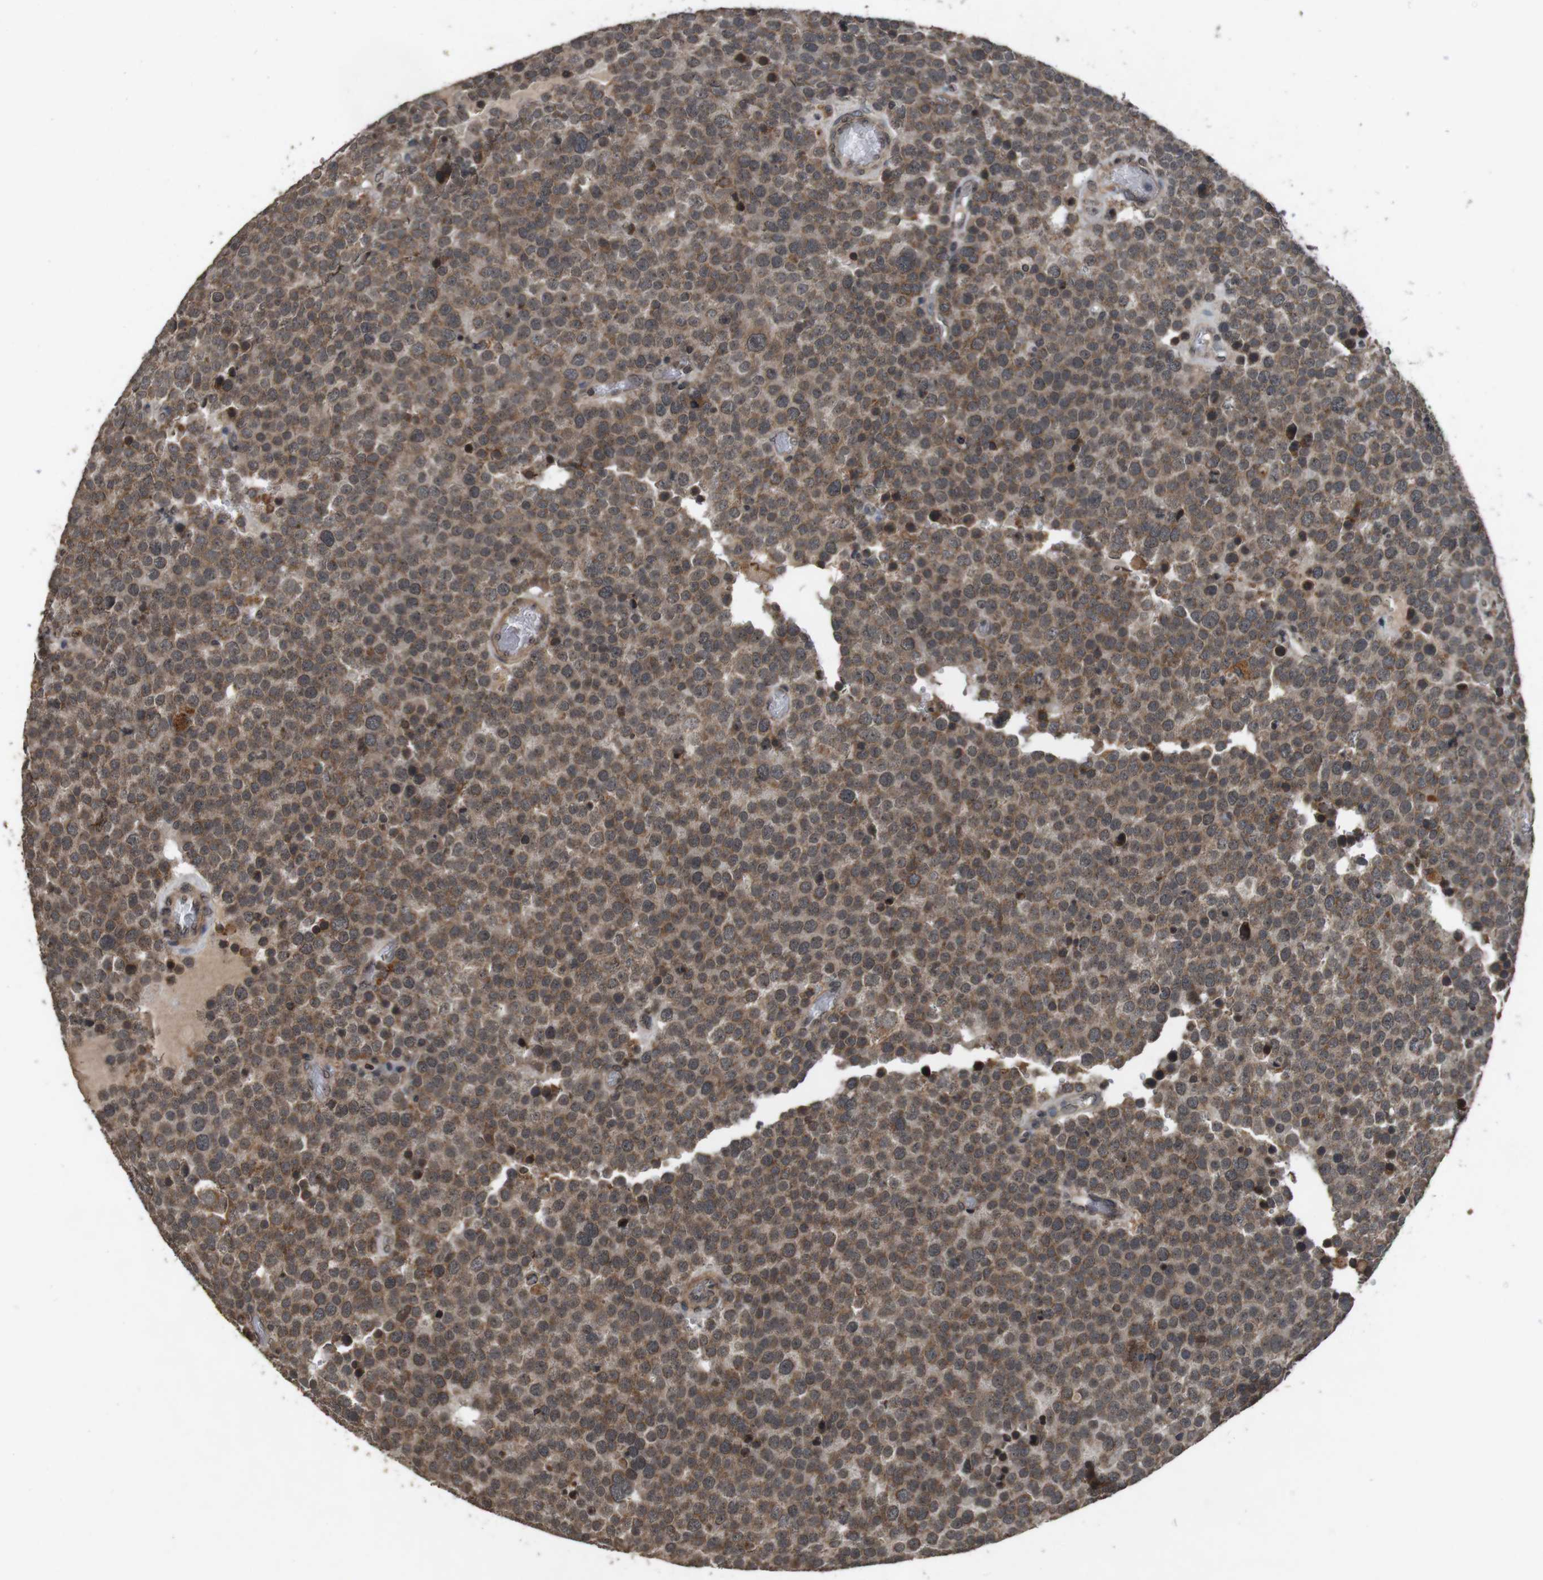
{"staining": {"intensity": "moderate", "quantity": ">75%", "location": "cytoplasmic/membranous"}, "tissue": "testis cancer", "cell_type": "Tumor cells", "image_type": "cancer", "snomed": [{"axis": "morphology", "description": "Normal tissue, NOS"}, {"axis": "morphology", "description": "Seminoma, NOS"}, {"axis": "topography", "description": "Testis"}], "caption": "Human testis seminoma stained for a protein (brown) demonstrates moderate cytoplasmic/membranous positive staining in about >75% of tumor cells.", "gene": "SORL1", "patient": {"sex": "male", "age": 71}}